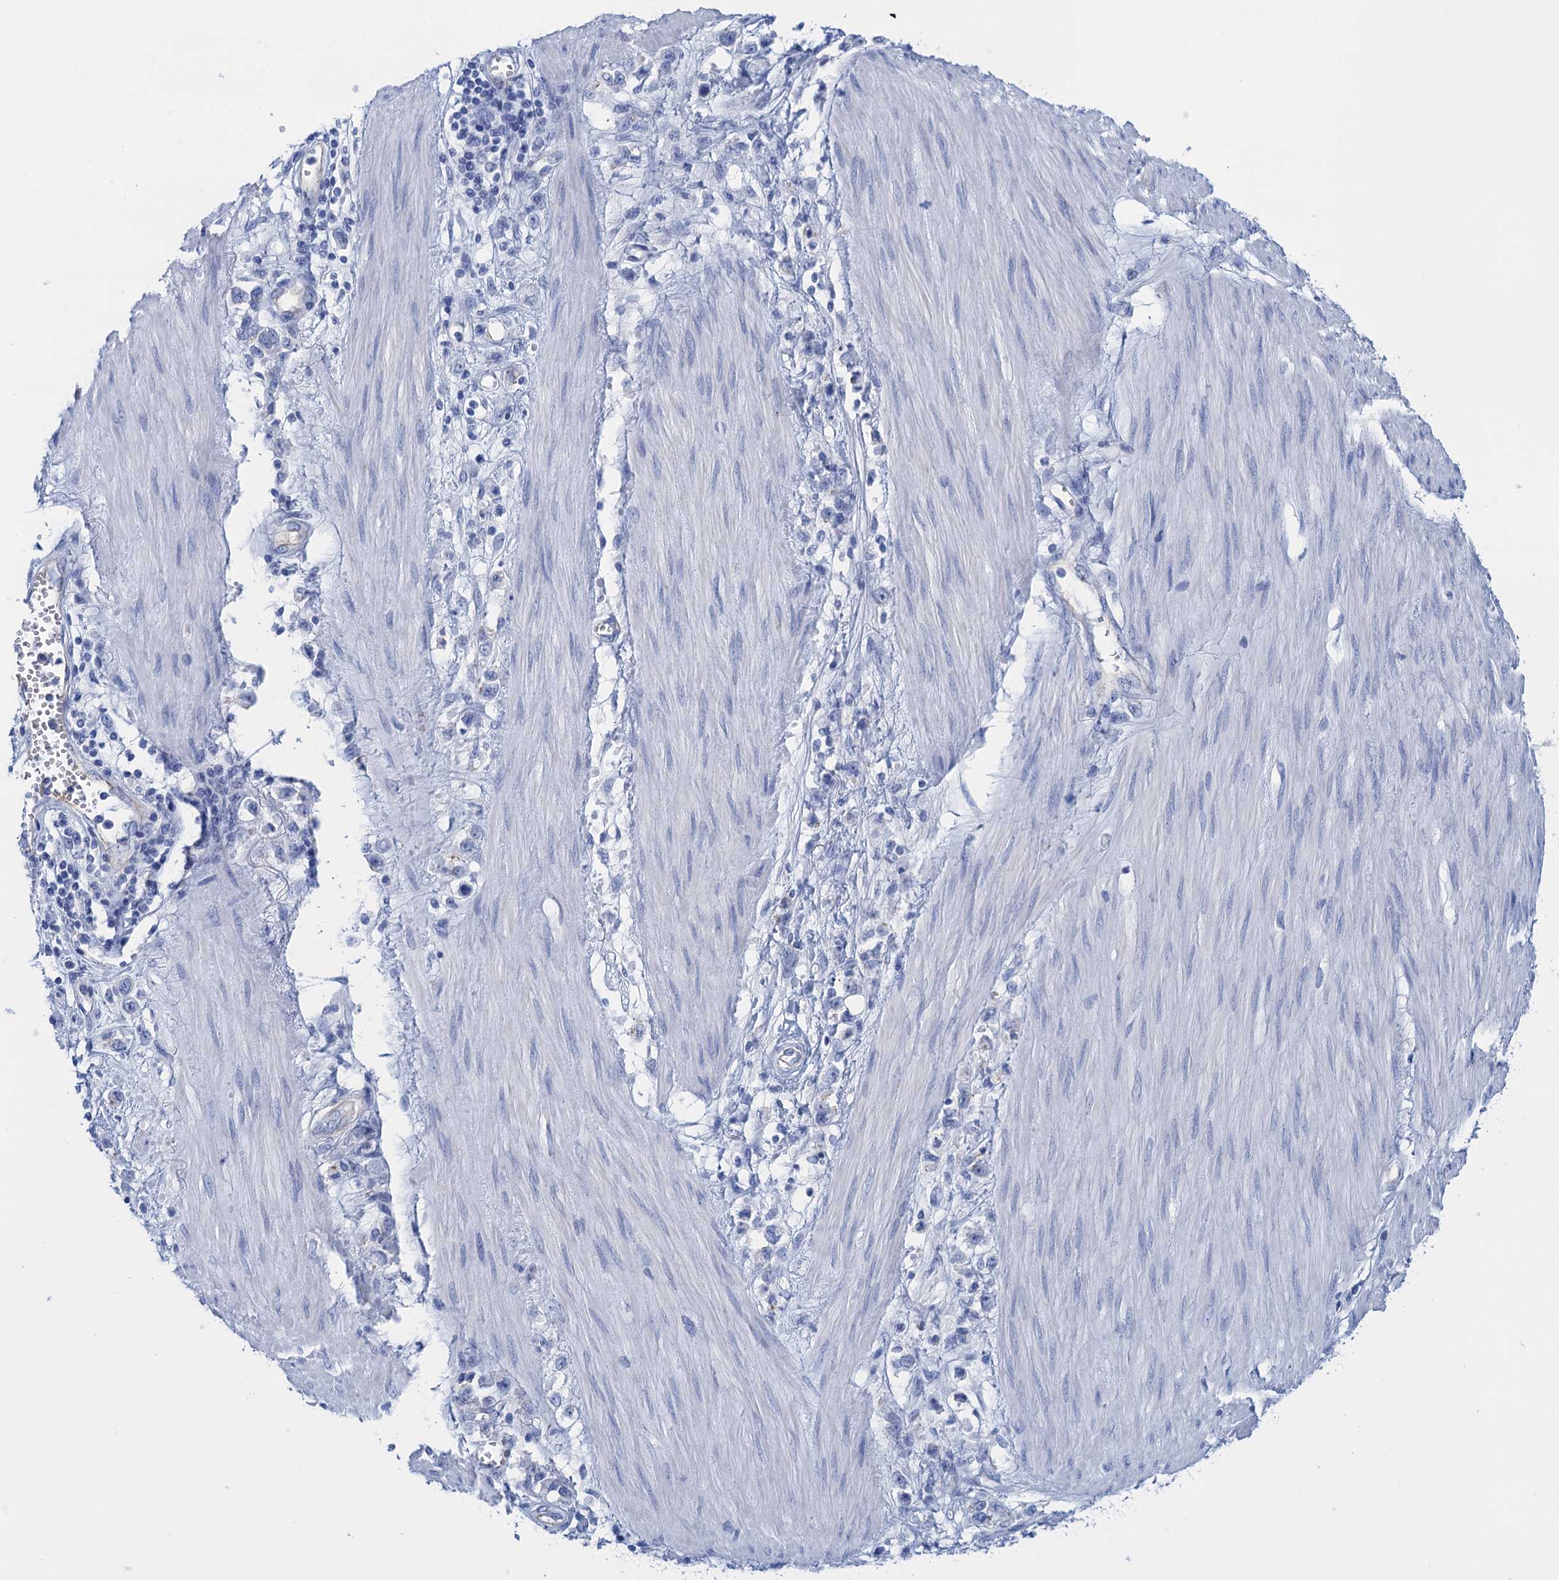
{"staining": {"intensity": "negative", "quantity": "none", "location": "none"}, "tissue": "stomach cancer", "cell_type": "Tumor cells", "image_type": "cancer", "snomed": [{"axis": "morphology", "description": "Adenocarcinoma, NOS"}, {"axis": "topography", "description": "Stomach"}], "caption": "High magnification brightfield microscopy of stomach cancer stained with DAB (brown) and counterstained with hematoxylin (blue): tumor cells show no significant staining.", "gene": "CALML5", "patient": {"sex": "female", "age": 76}}